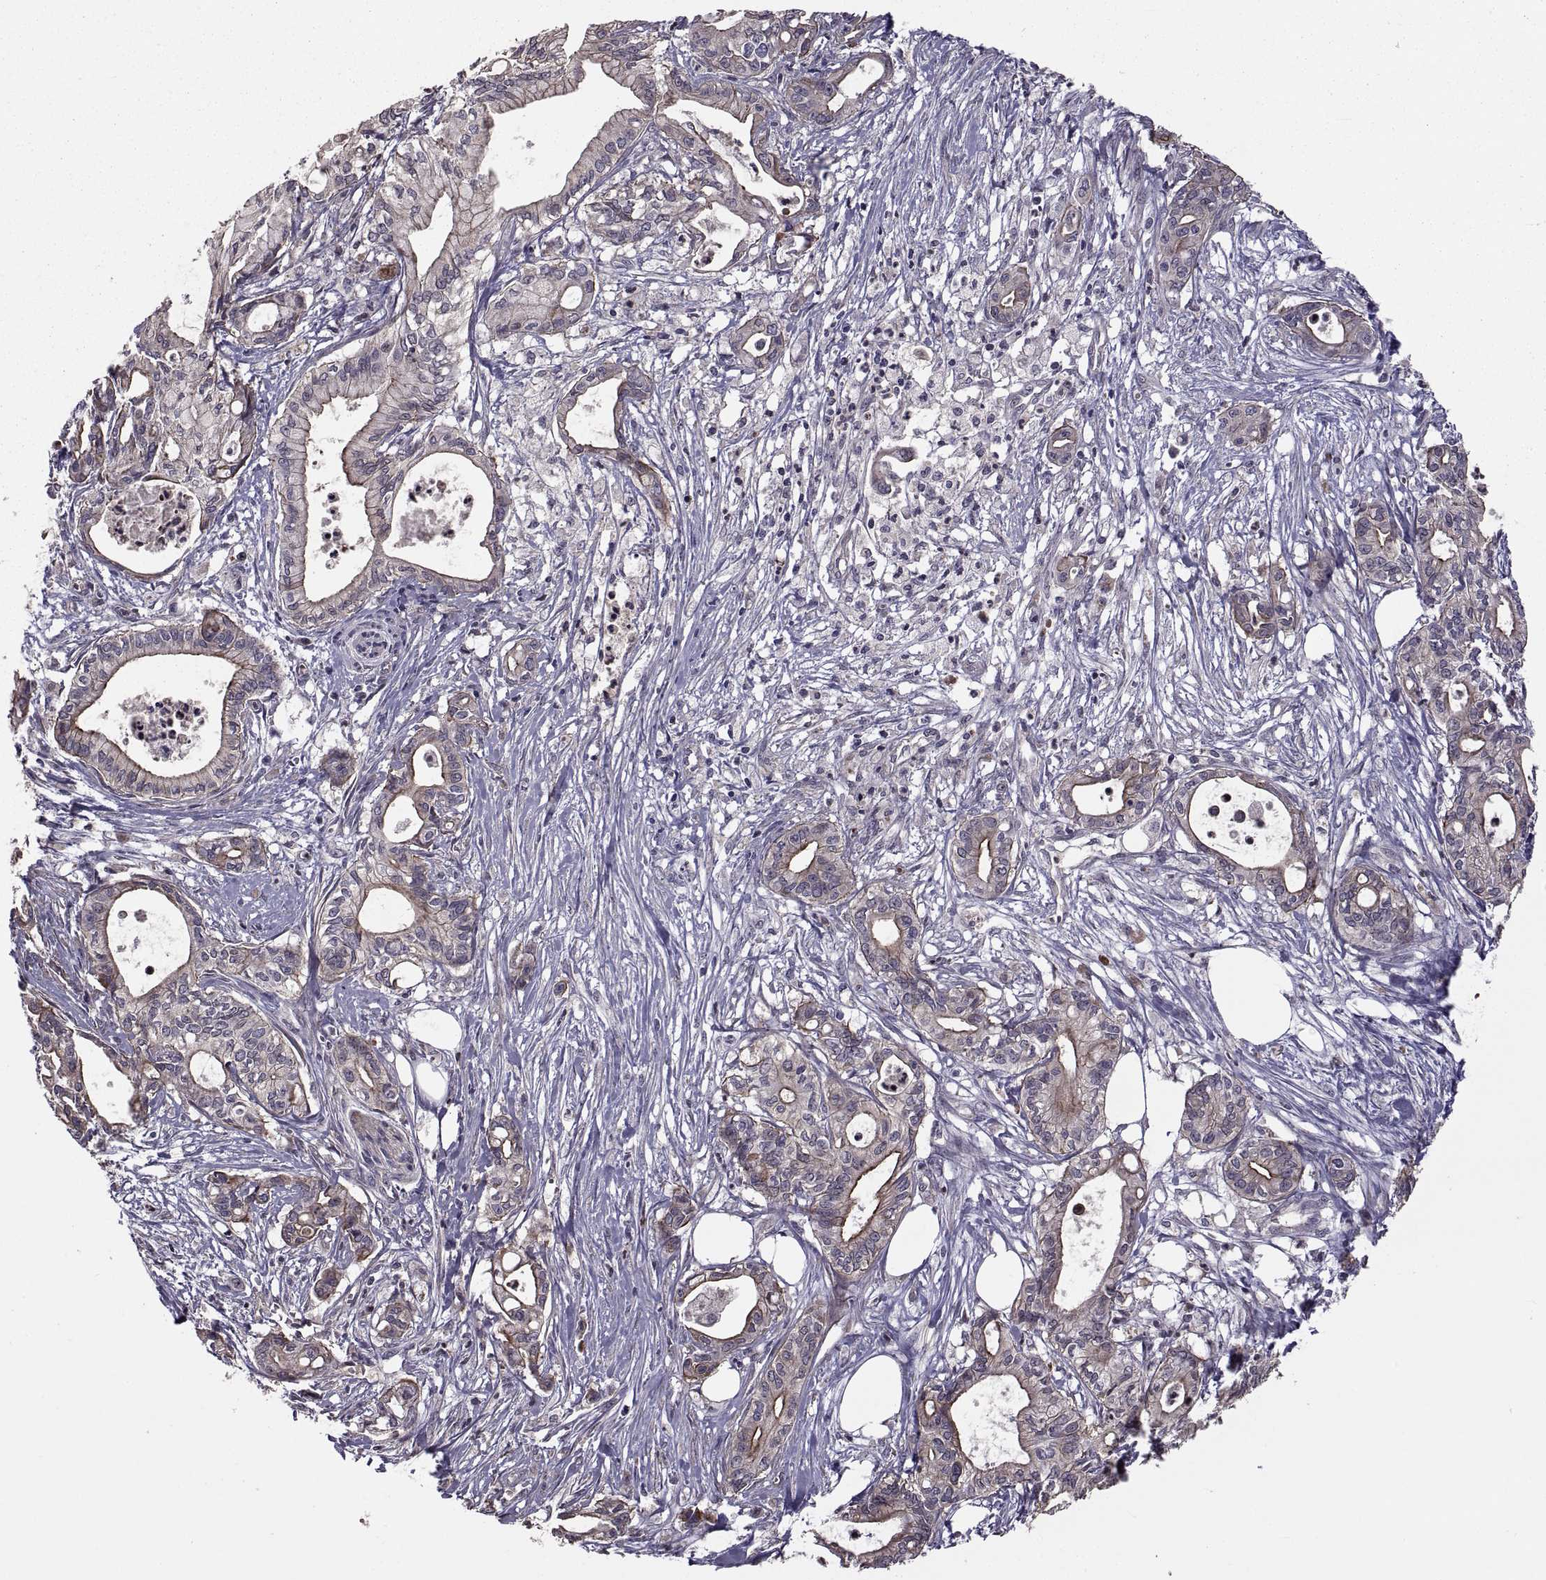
{"staining": {"intensity": "strong", "quantity": "<25%", "location": "cytoplasmic/membranous"}, "tissue": "pancreatic cancer", "cell_type": "Tumor cells", "image_type": "cancer", "snomed": [{"axis": "morphology", "description": "Adenocarcinoma, NOS"}, {"axis": "topography", "description": "Pancreas"}], "caption": "DAB (3,3'-diaminobenzidine) immunohistochemical staining of human pancreatic adenocarcinoma demonstrates strong cytoplasmic/membranous protein expression in about <25% of tumor cells.", "gene": "PMM2", "patient": {"sex": "male", "age": 71}}